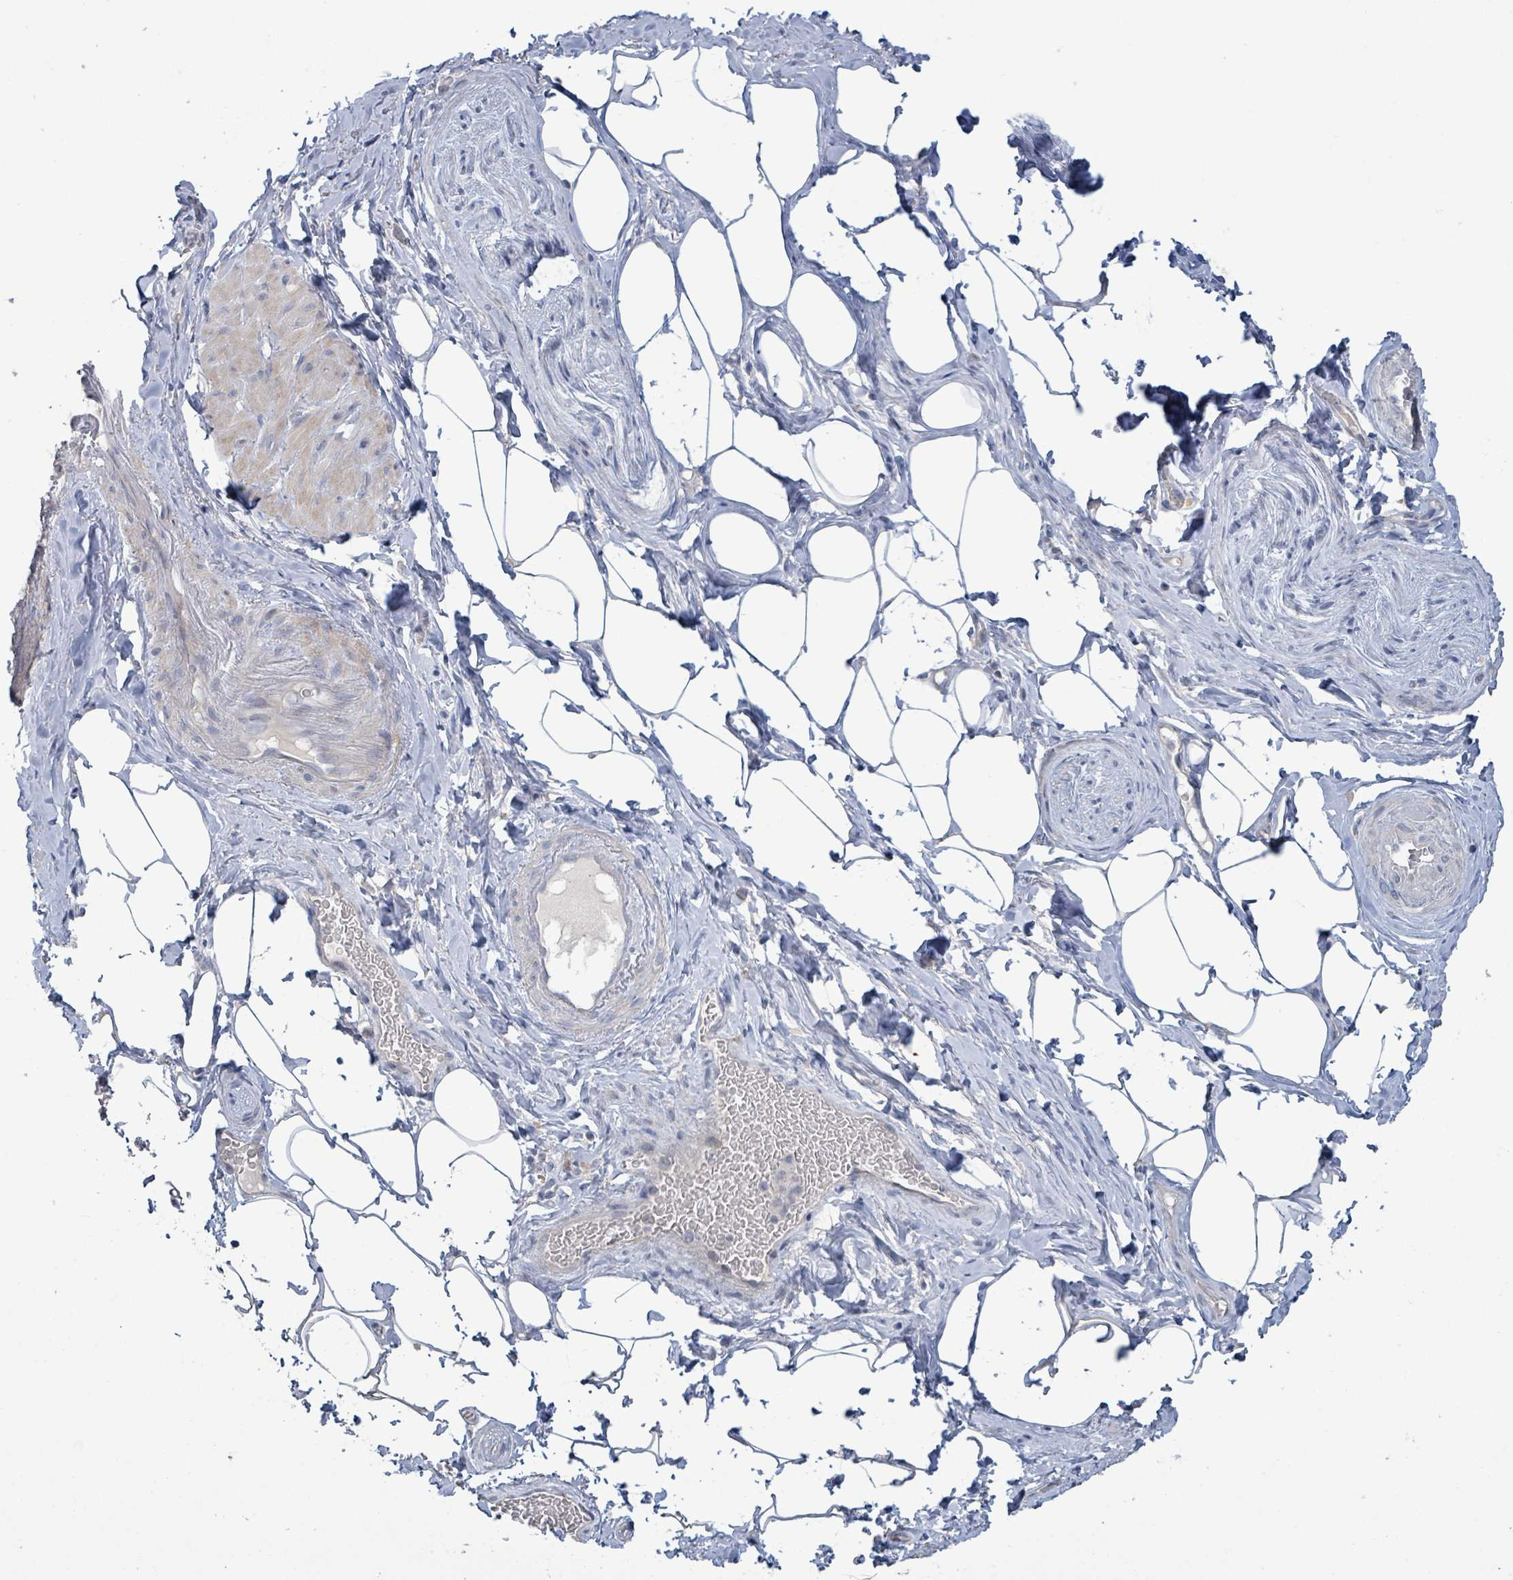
{"staining": {"intensity": "weak", "quantity": "25%-75%", "location": "cytoplasmic/membranous"}, "tissue": "smooth muscle", "cell_type": "Smooth muscle cells", "image_type": "normal", "snomed": [{"axis": "morphology", "description": "Normal tissue, NOS"}, {"axis": "topography", "description": "Smooth muscle"}, {"axis": "topography", "description": "Peripheral nerve tissue"}], "caption": "Protein analysis of benign smooth muscle shows weak cytoplasmic/membranous positivity in approximately 25%-75% of smooth muscle cells.", "gene": "RPL32", "patient": {"sex": "male", "age": 69}}